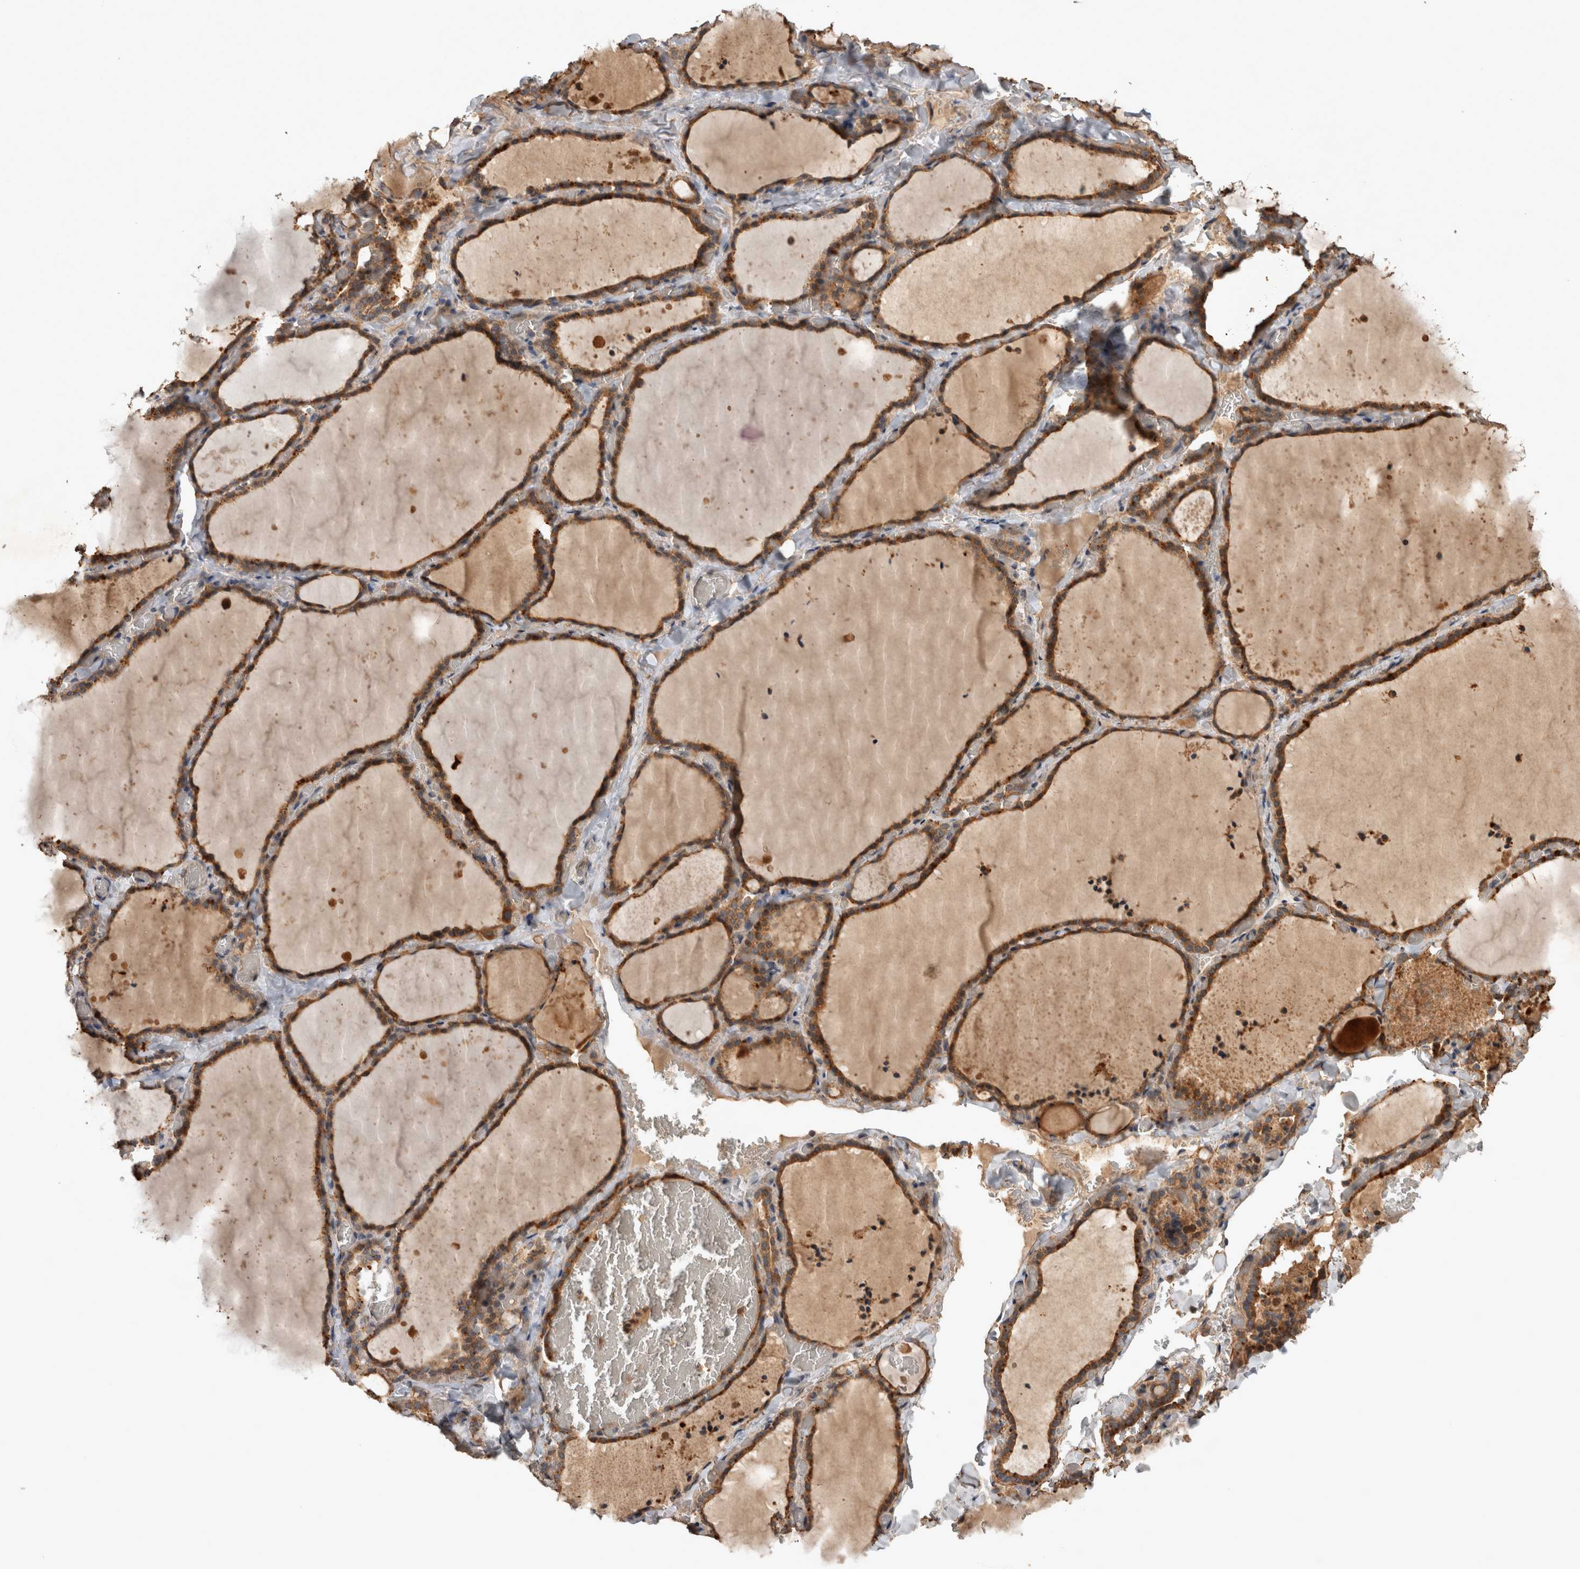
{"staining": {"intensity": "strong", "quantity": ">75%", "location": "cytoplasmic/membranous"}, "tissue": "thyroid gland", "cell_type": "Glandular cells", "image_type": "normal", "snomed": [{"axis": "morphology", "description": "Normal tissue, NOS"}, {"axis": "topography", "description": "Thyroid gland"}], "caption": "This is an image of IHC staining of unremarkable thyroid gland, which shows strong positivity in the cytoplasmic/membranous of glandular cells.", "gene": "TRMT61B", "patient": {"sex": "female", "age": 22}}